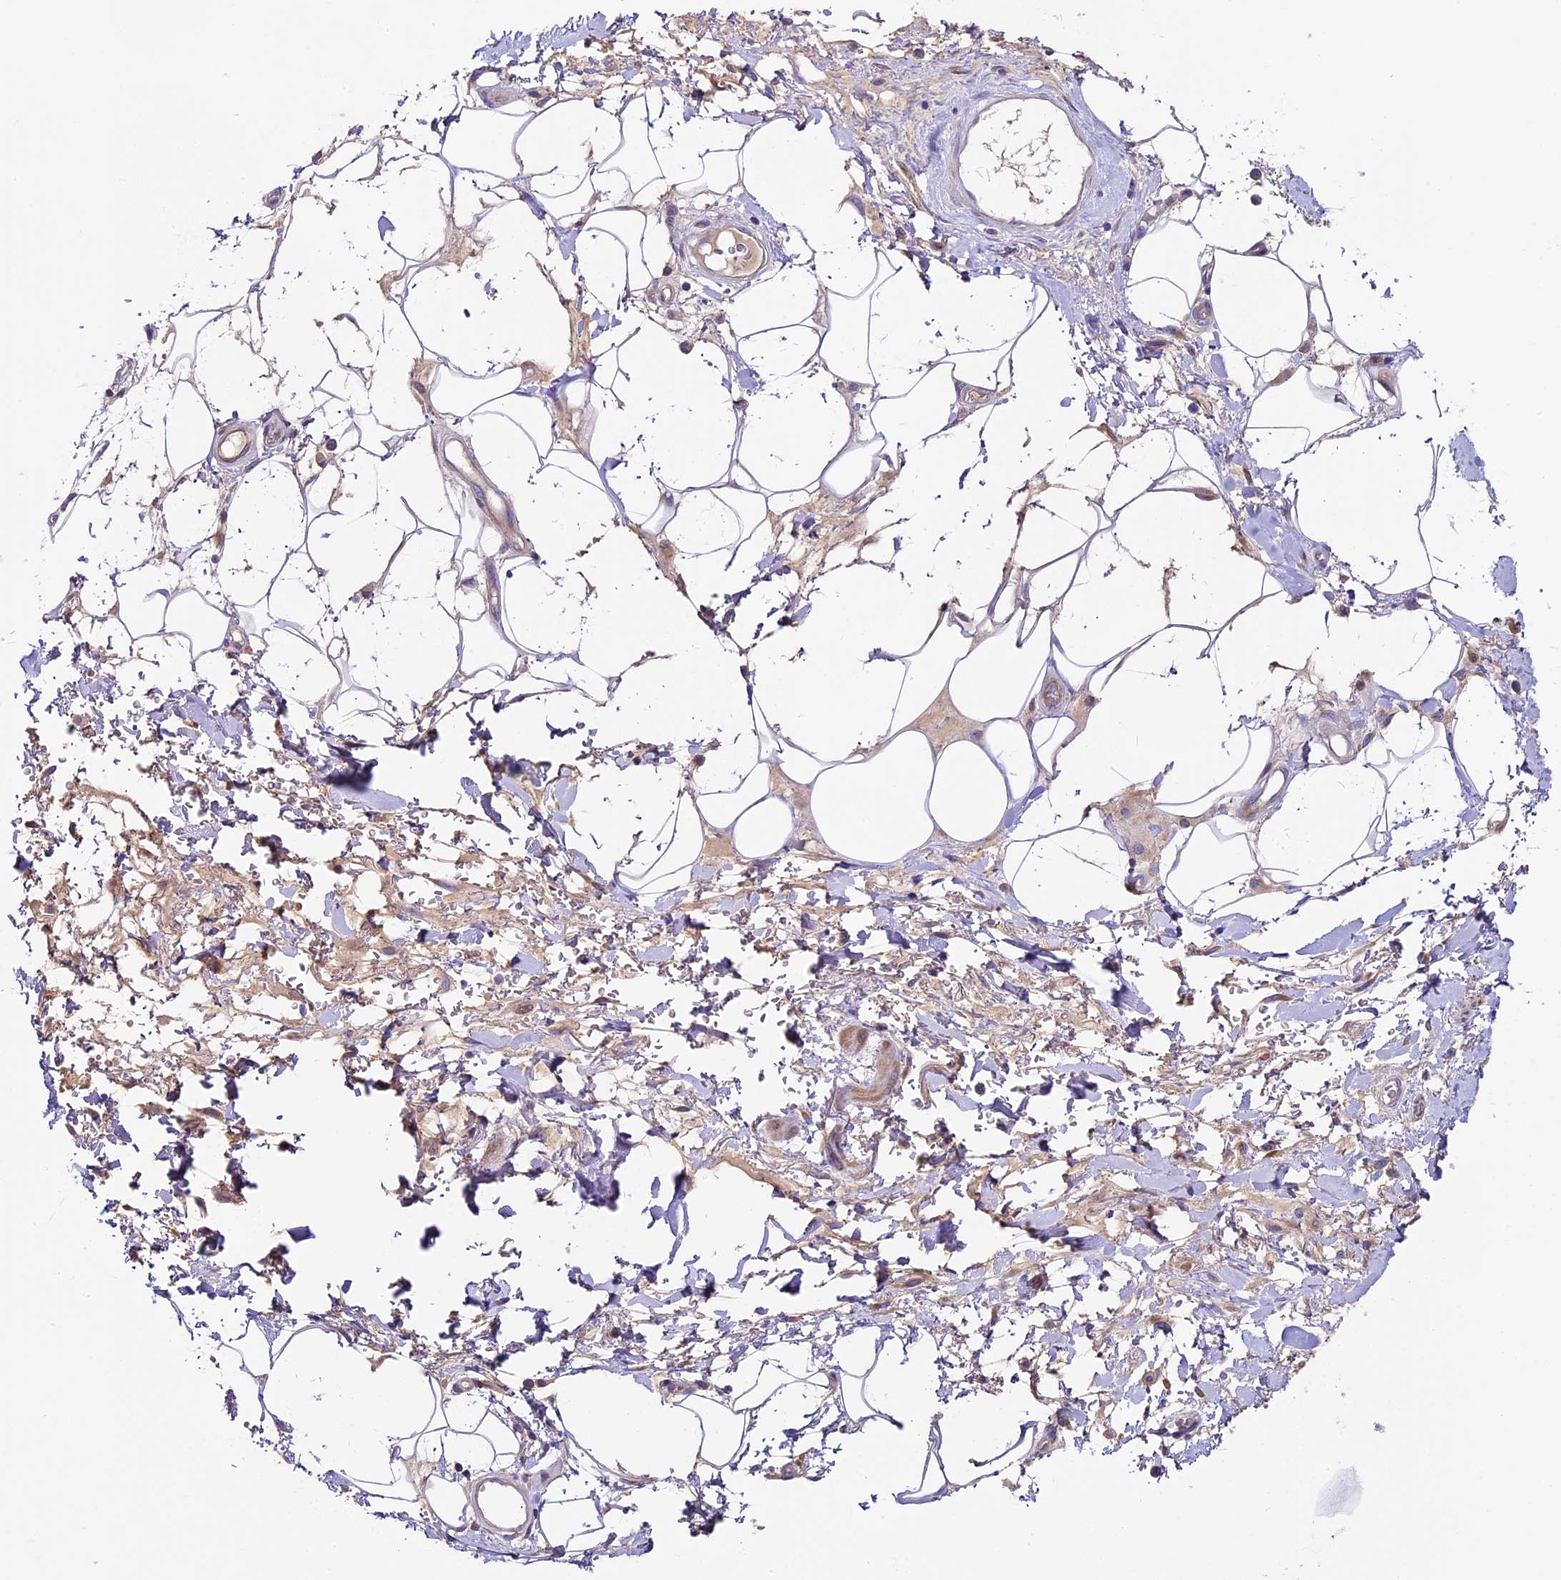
{"staining": {"intensity": "negative", "quantity": "none", "location": "none"}, "tissue": "adipose tissue", "cell_type": "Adipocytes", "image_type": "normal", "snomed": [{"axis": "morphology", "description": "Normal tissue, NOS"}, {"axis": "morphology", "description": "Adenocarcinoma, NOS"}, {"axis": "topography", "description": "Rectum"}, {"axis": "topography", "description": "Vagina"}, {"axis": "topography", "description": "Peripheral nerve tissue"}], "caption": "DAB (3,3'-diaminobenzidine) immunohistochemical staining of benign human adipose tissue shows no significant expression in adipocytes. (DAB (3,3'-diaminobenzidine) immunohistochemistry (IHC) visualized using brightfield microscopy, high magnification).", "gene": "PIGU", "patient": {"sex": "female", "age": 71}}